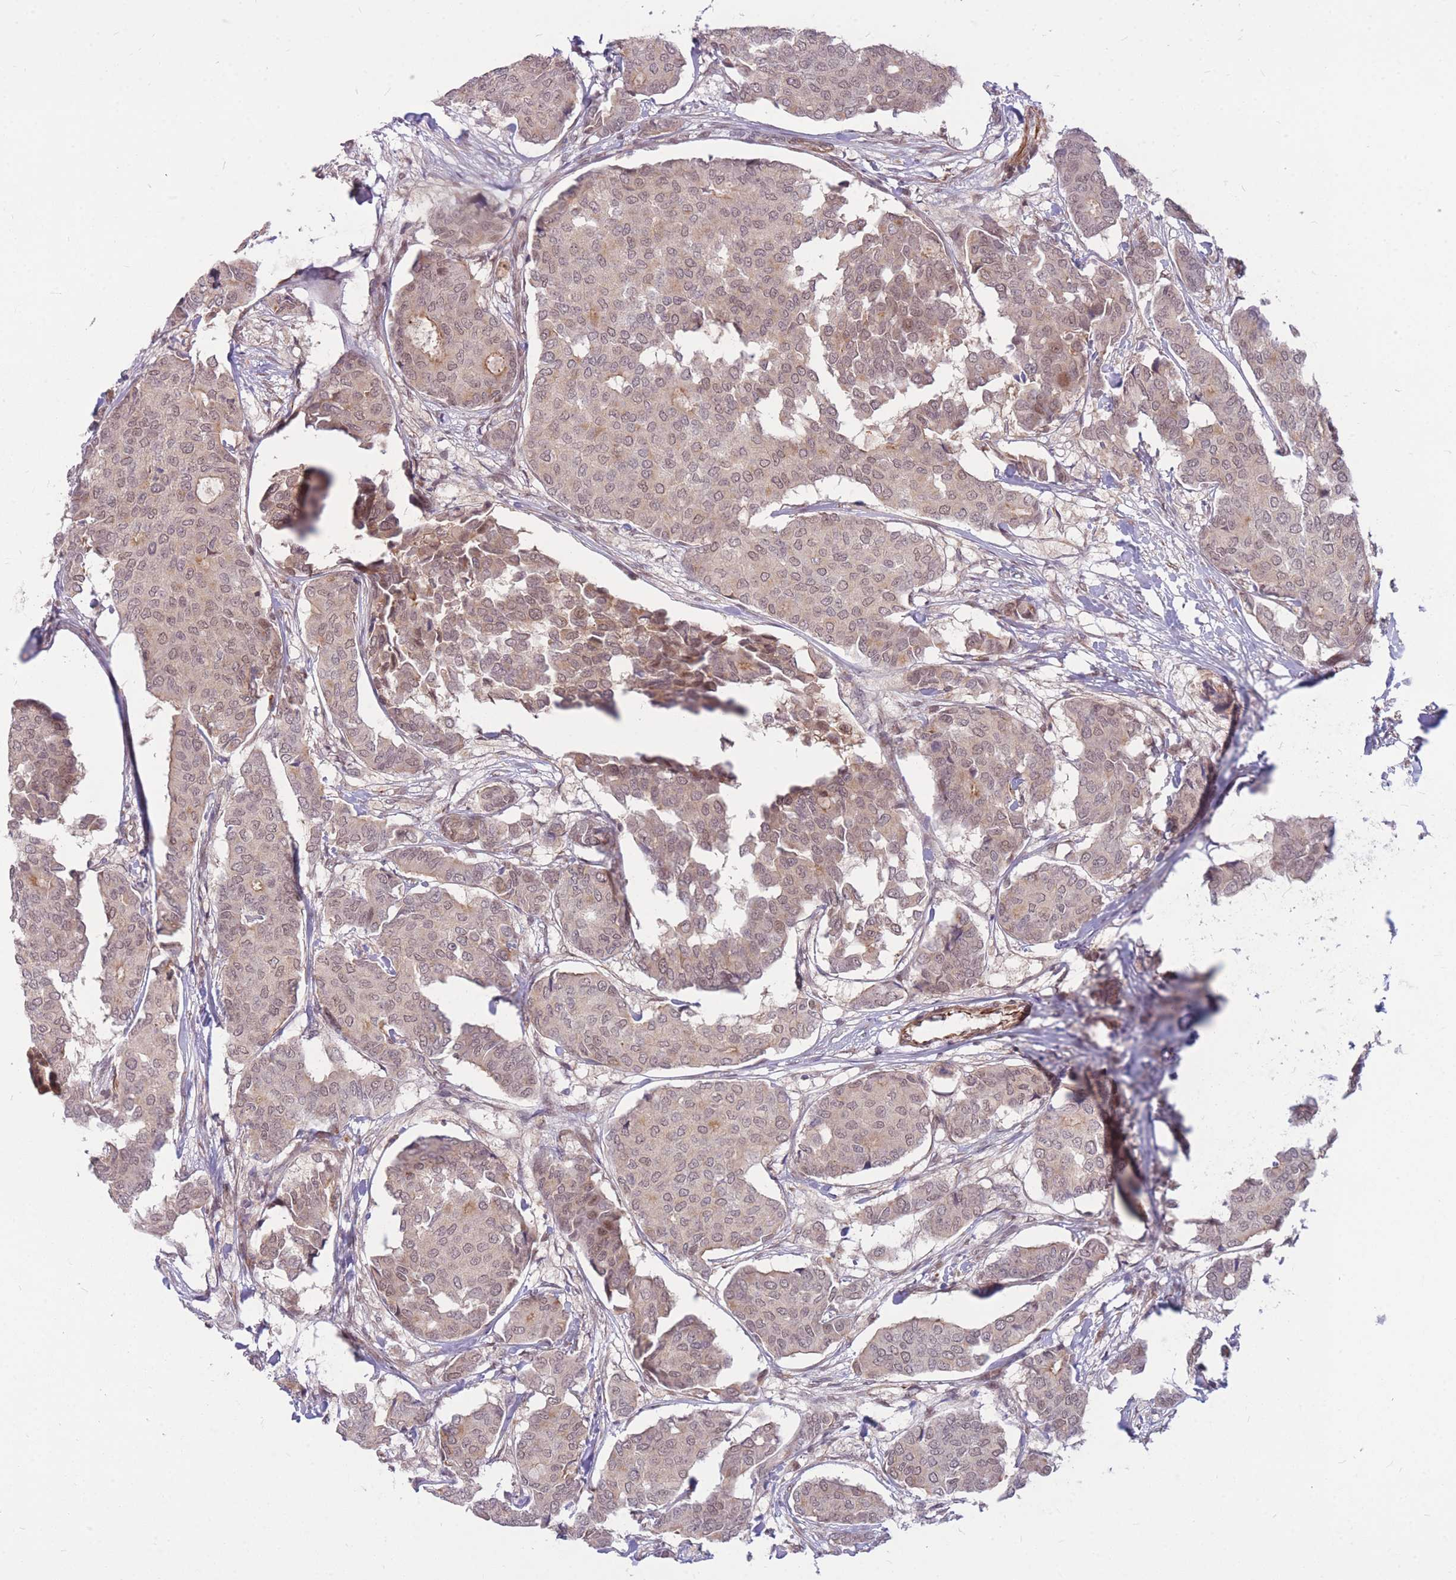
{"staining": {"intensity": "weak", "quantity": ">75%", "location": "cytoplasmic/membranous,nuclear"}, "tissue": "breast cancer", "cell_type": "Tumor cells", "image_type": "cancer", "snomed": [{"axis": "morphology", "description": "Duct carcinoma"}, {"axis": "topography", "description": "Breast"}], "caption": "Brown immunohistochemical staining in human breast intraductal carcinoma demonstrates weak cytoplasmic/membranous and nuclear expression in approximately >75% of tumor cells.", "gene": "ERCC2", "patient": {"sex": "female", "age": 75}}